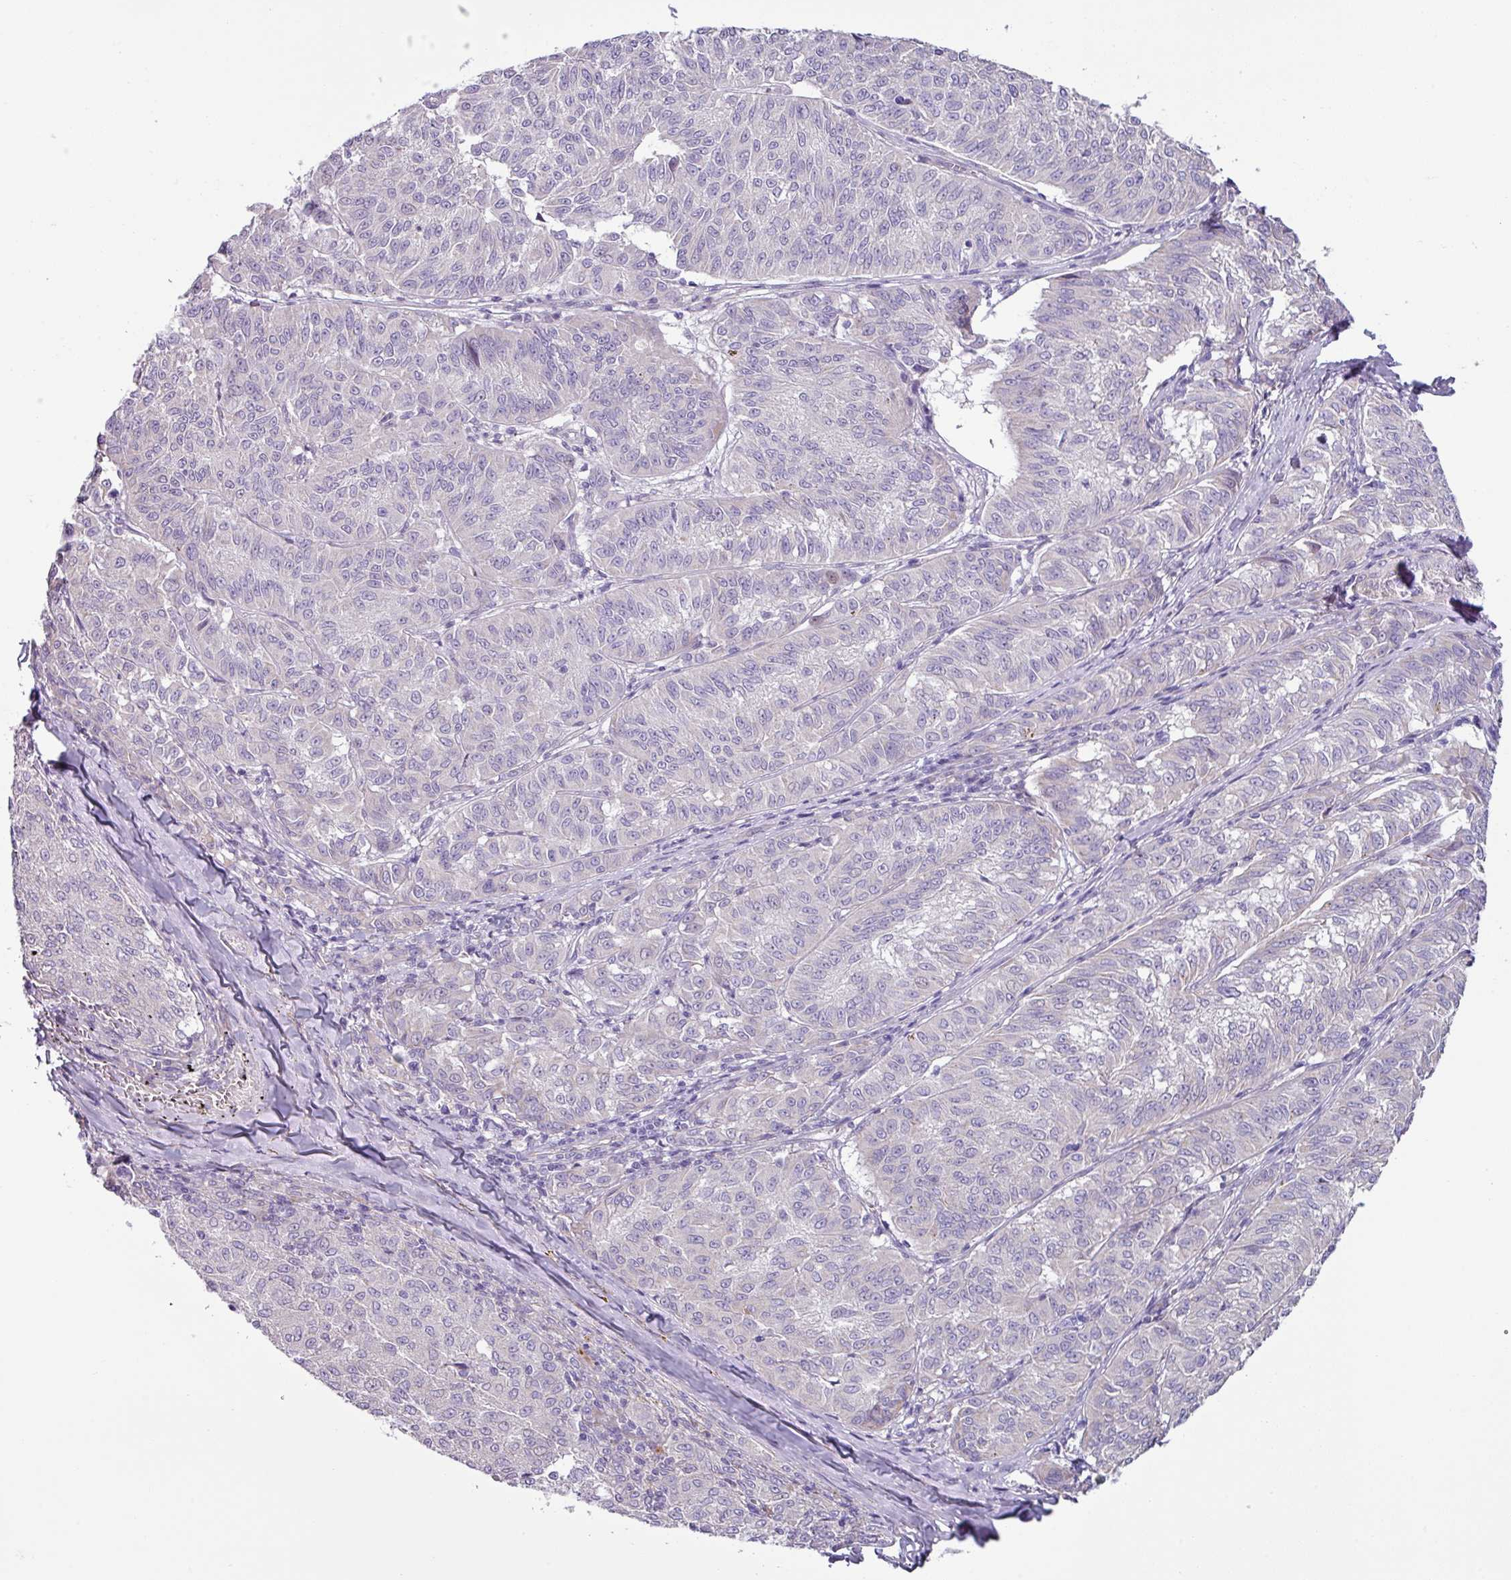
{"staining": {"intensity": "negative", "quantity": "none", "location": "none"}, "tissue": "melanoma", "cell_type": "Tumor cells", "image_type": "cancer", "snomed": [{"axis": "morphology", "description": "Malignant melanoma, NOS"}, {"axis": "topography", "description": "Skin"}], "caption": "The image shows no significant expression in tumor cells of malignant melanoma. (IHC, brightfield microscopy, high magnification).", "gene": "RGS16", "patient": {"sex": "female", "age": 72}}